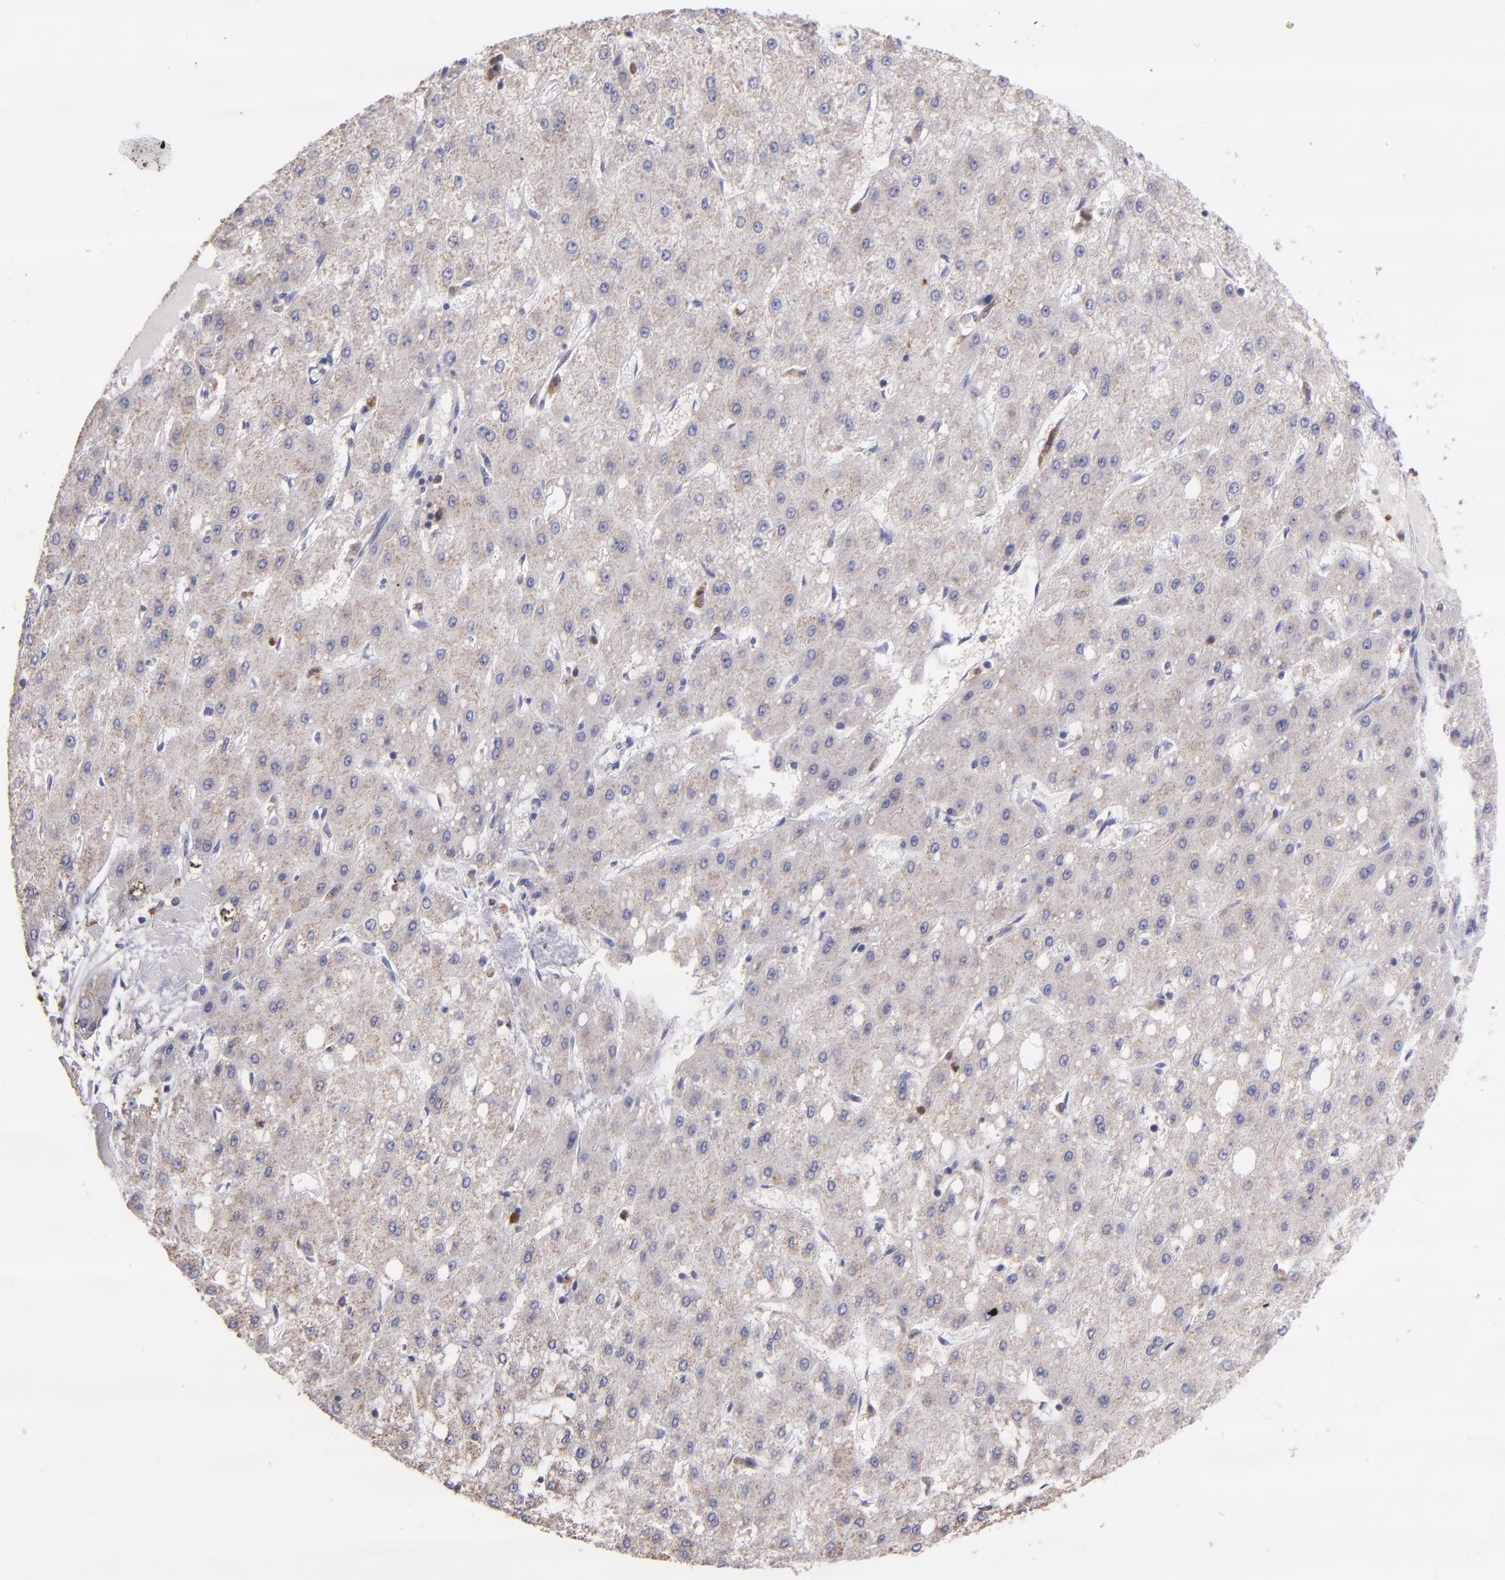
{"staining": {"intensity": "negative", "quantity": "none", "location": "none"}, "tissue": "liver cancer", "cell_type": "Tumor cells", "image_type": "cancer", "snomed": [{"axis": "morphology", "description": "Carcinoma, Hepatocellular, NOS"}, {"axis": "topography", "description": "Liver"}], "caption": "Tumor cells are negative for protein expression in human liver cancer.", "gene": "PRKCD", "patient": {"sex": "female", "age": 52}}